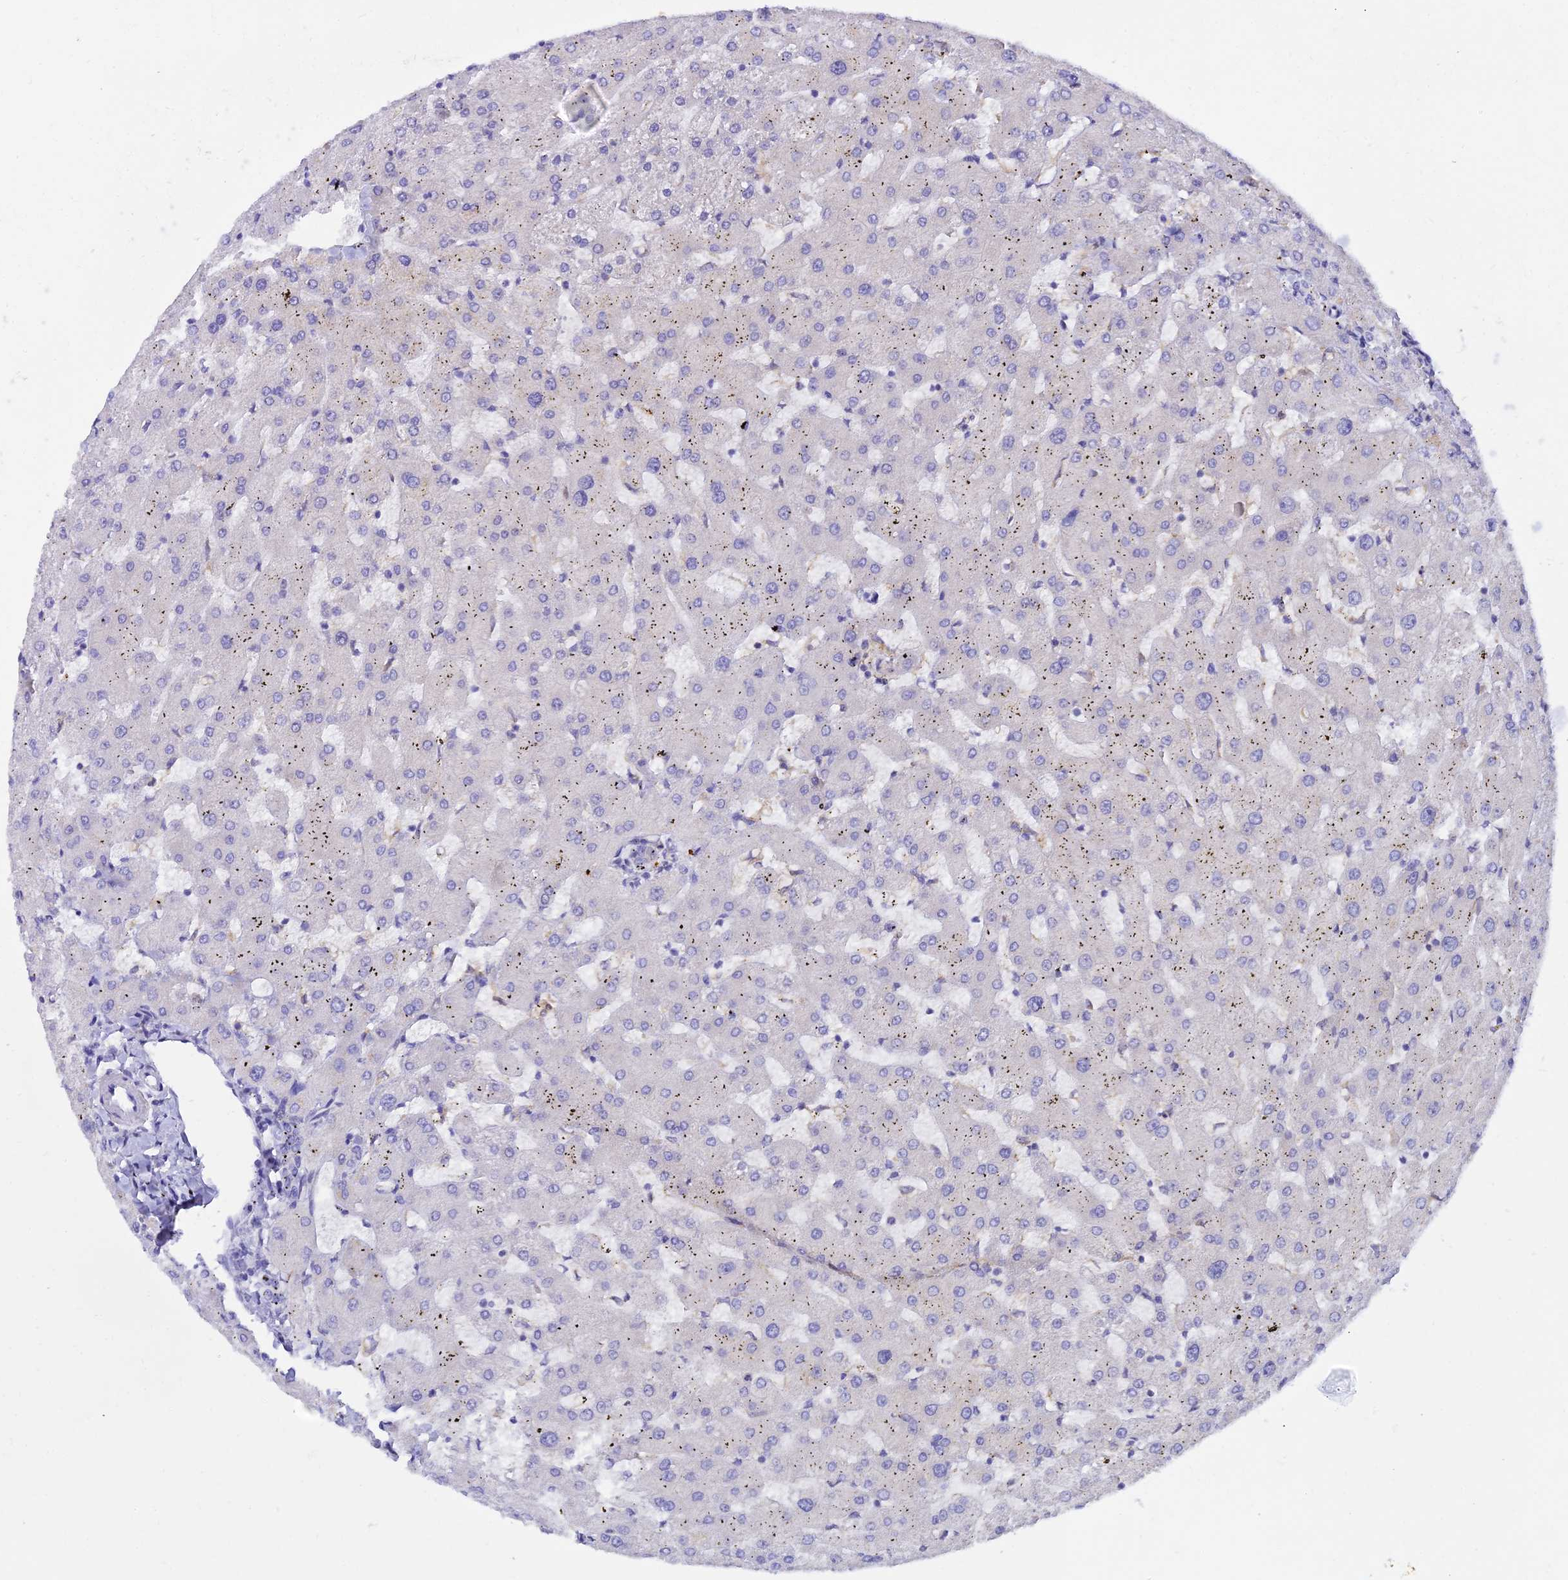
{"staining": {"intensity": "negative", "quantity": "none", "location": "none"}, "tissue": "liver", "cell_type": "Cholangiocytes", "image_type": "normal", "snomed": [{"axis": "morphology", "description": "Normal tissue, NOS"}, {"axis": "topography", "description": "Liver"}], "caption": "The histopathology image exhibits no significant staining in cholangiocytes of liver.", "gene": "ARL8A", "patient": {"sex": "female", "age": 63}}